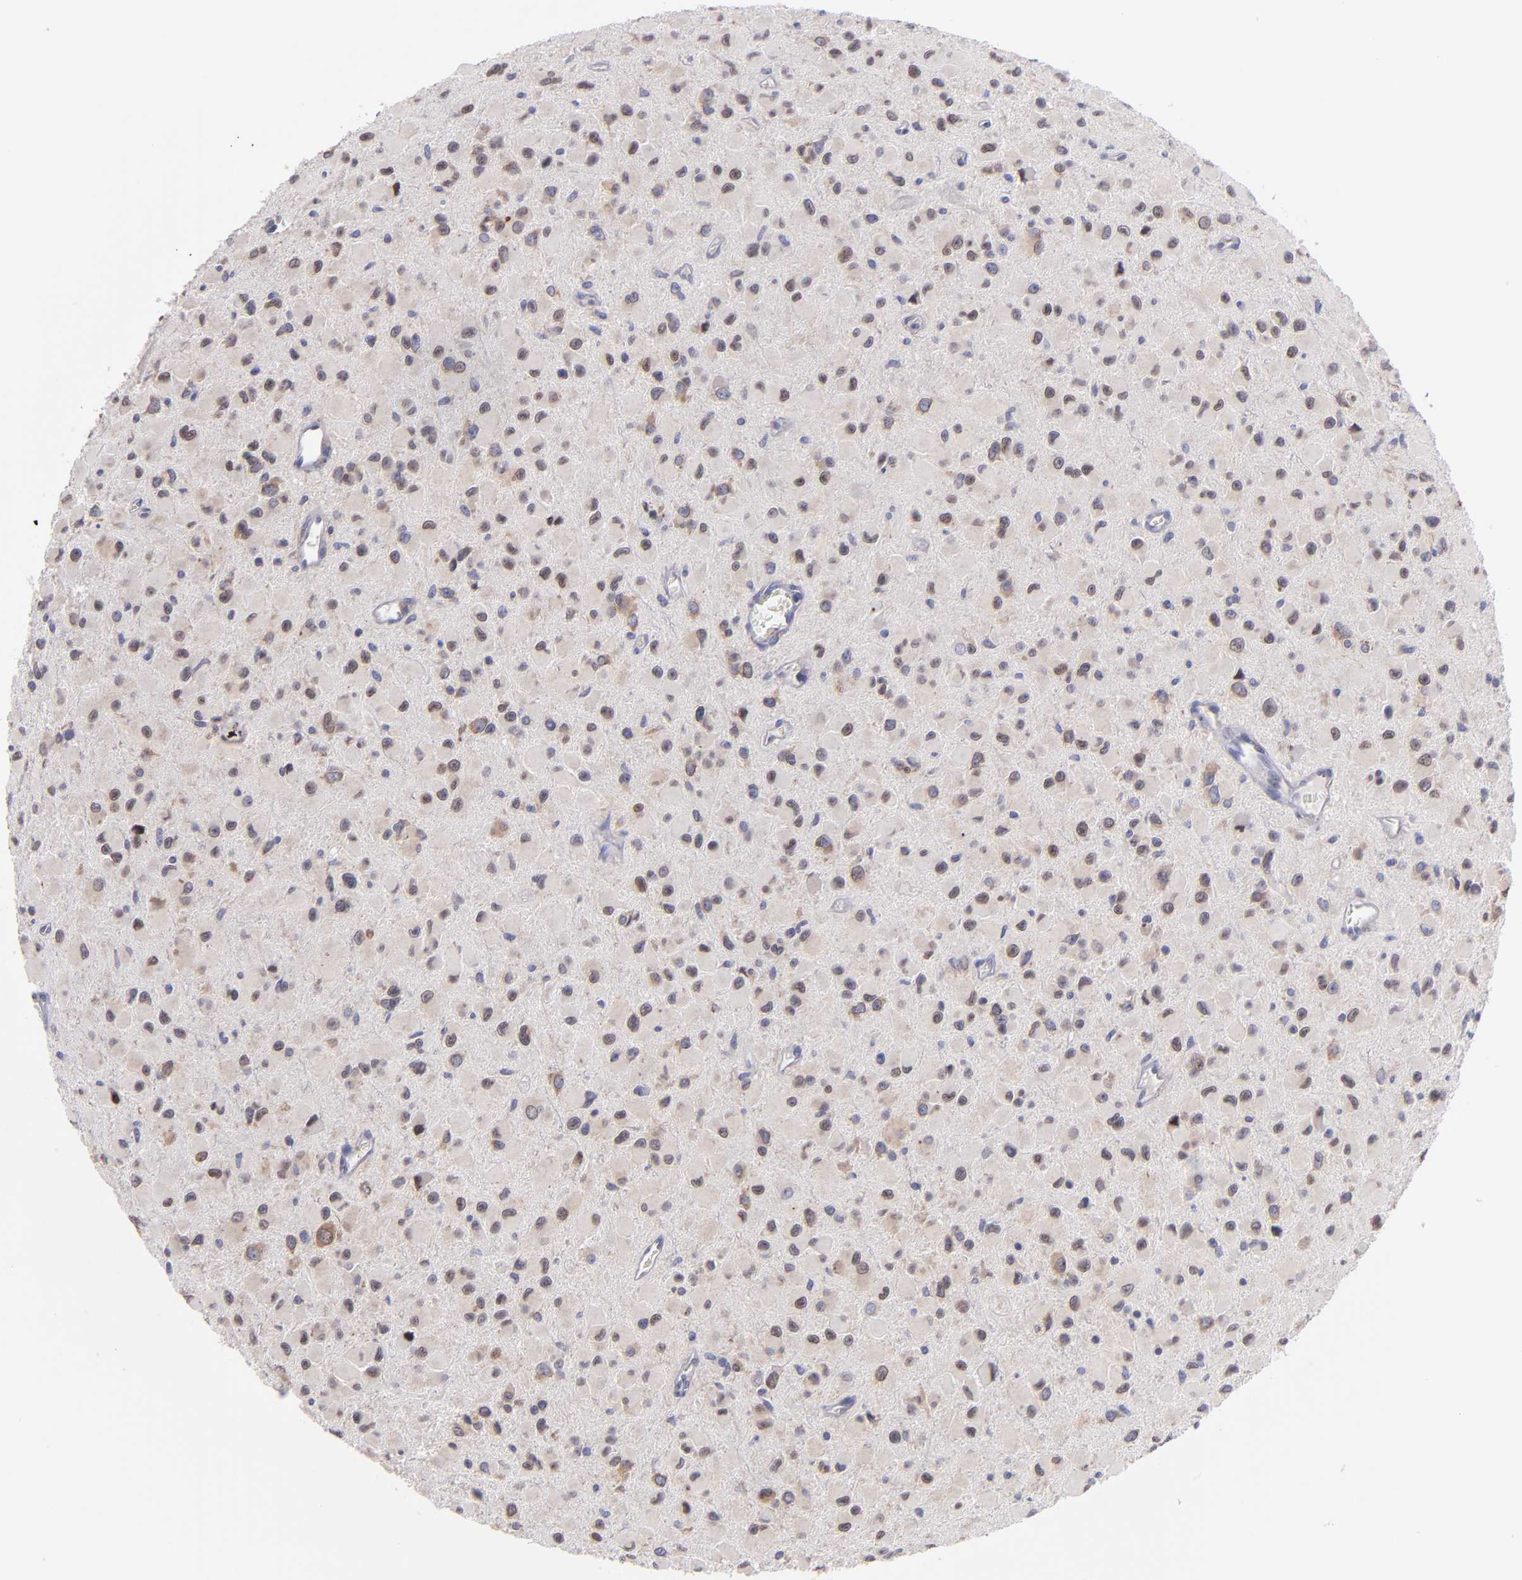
{"staining": {"intensity": "weak", "quantity": ">75%", "location": "cytoplasmic/membranous"}, "tissue": "glioma", "cell_type": "Tumor cells", "image_type": "cancer", "snomed": [{"axis": "morphology", "description": "Glioma, malignant, Low grade"}, {"axis": "topography", "description": "Brain"}], "caption": "Protein staining exhibits weak cytoplasmic/membranous expression in about >75% of tumor cells in low-grade glioma (malignant).", "gene": "EIF3L", "patient": {"sex": "male", "age": 42}}